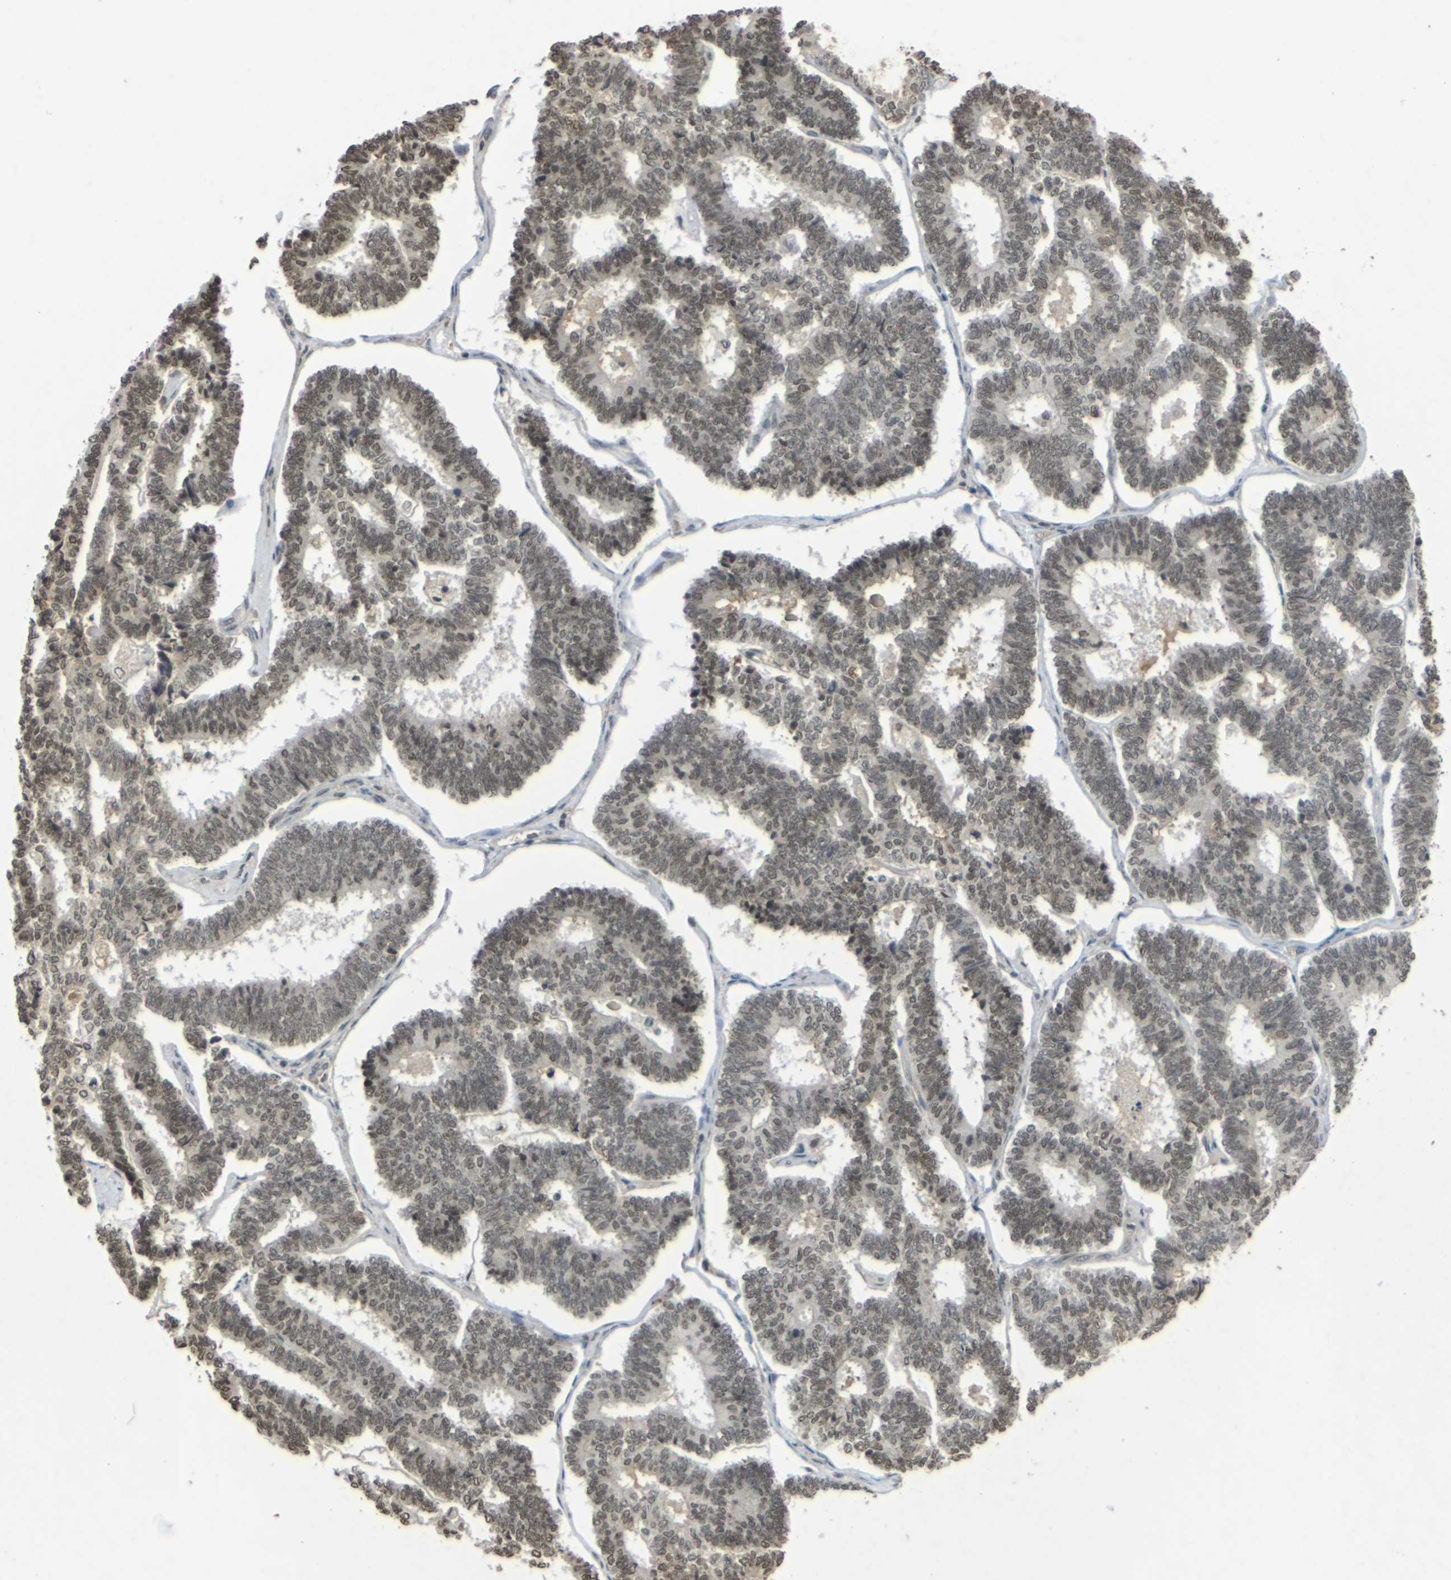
{"staining": {"intensity": "moderate", "quantity": ">75%", "location": "nuclear"}, "tissue": "endometrial cancer", "cell_type": "Tumor cells", "image_type": "cancer", "snomed": [{"axis": "morphology", "description": "Adenocarcinoma, NOS"}, {"axis": "topography", "description": "Endometrium"}], "caption": "Immunohistochemical staining of endometrial cancer demonstrates medium levels of moderate nuclear protein staining in approximately >75% of tumor cells.", "gene": "NELFA", "patient": {"sex": "female", "age": 70}}